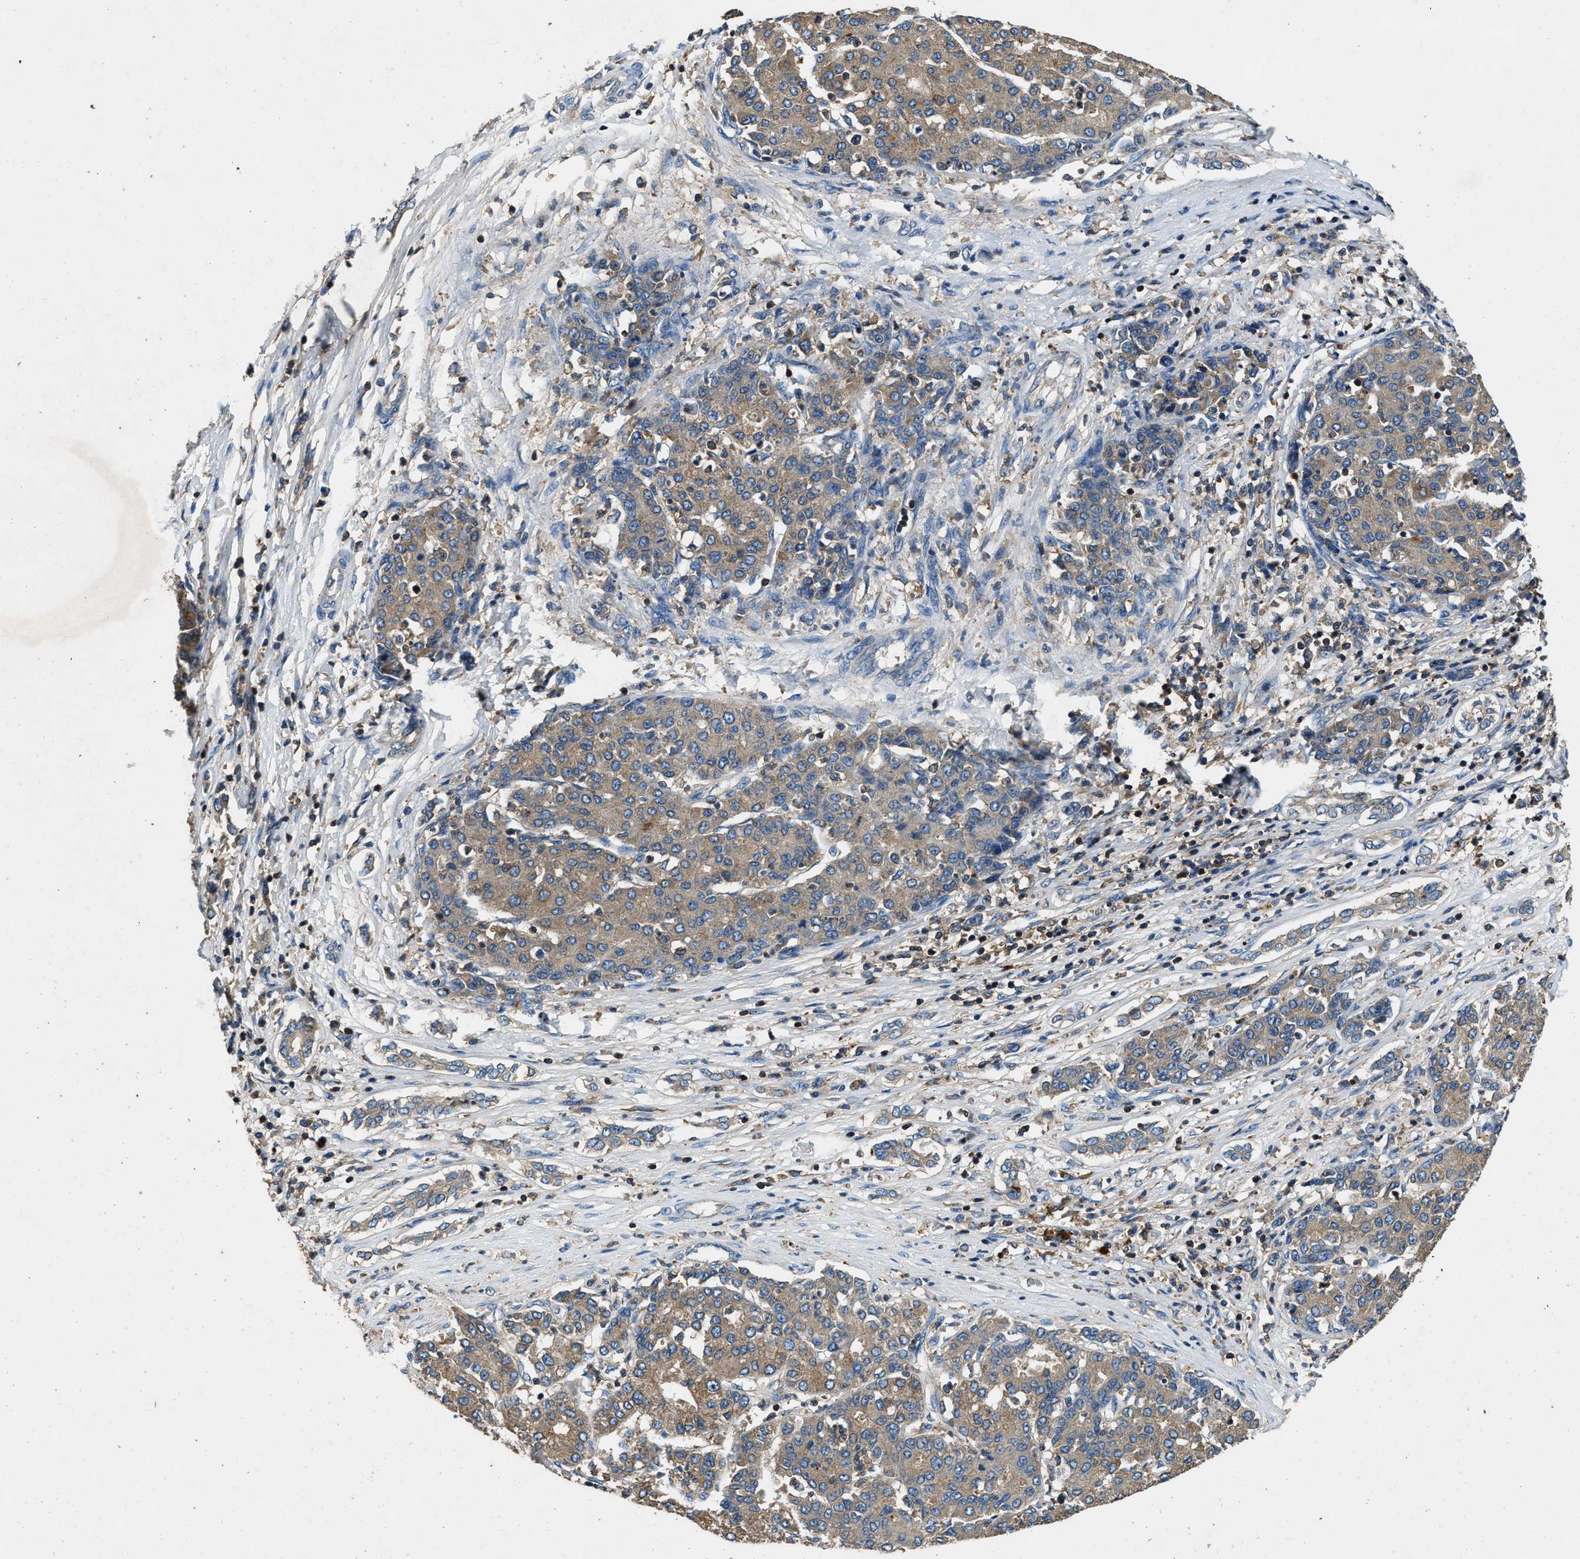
{"staining": {"intensity": "moderate", "quantity": ">75%", "location": "cytoplasmic/membranous"}, "tissue": "liver cancer", "cell_type": "Tumor cells", "image_type": "cancer", "snomed": [{"axis": "morphology", "description": "Carcinoma, Hepatocellular, NOS"}, {"axis": "topography", "description": "Liver"}], "caption": "This micrograph demonstrates immunohistochemistry staining of human liver hepatocellular carcinoma, with medium moderate cytoplasmic/membranous expression in approximately >75% of tumor cells.", "gene": "BLOC1S1", "patient": {"sex": "male", "age": 65}}